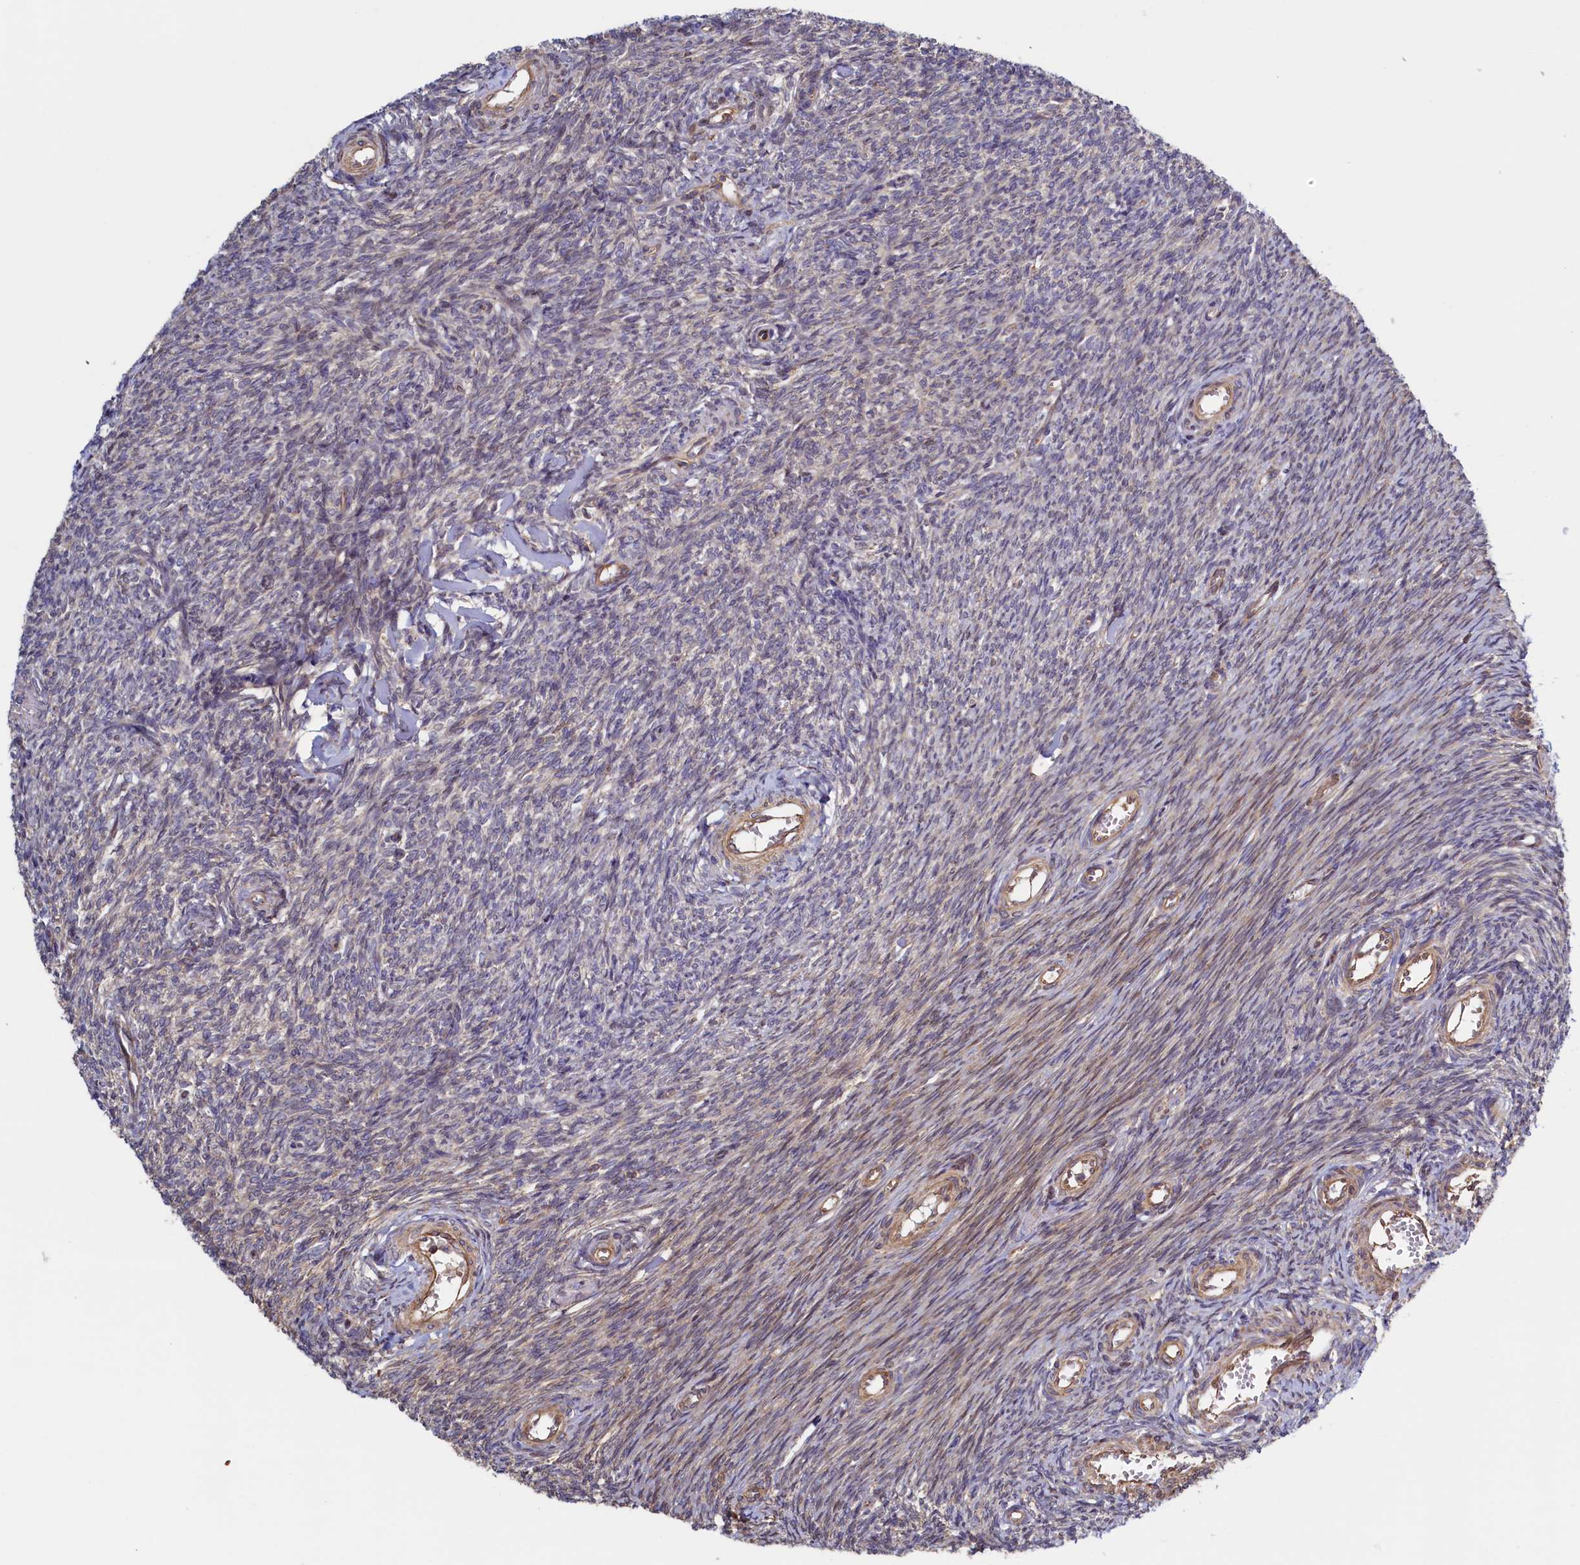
{"staining": {"intensity": "weak", "quantity": "<25%", "location": "cytoplasmic/membranous"}, "tissue": "ovary", "cell_type": "Ovarian stroma cells", "image_type": "normal", "snomed": [{"axis": "morphology", "description": "Normal tissue, NOS"}, {"axis": "topography", "description": "Ovary"}], "caption": "This is a histopathology image of immunohistochemistry (IHC) staining of normal ovary, which shows no positivity in ovarian stroma cells. (Stains: DAB (3,3'-diaminobenzidine) immunohistochemistry with hematoxylin counter stain, Microscopy: brightfield microscopy at high magnification).", "gene": "ATXN2L", "patient": {"sex": "female", "age": 44}}